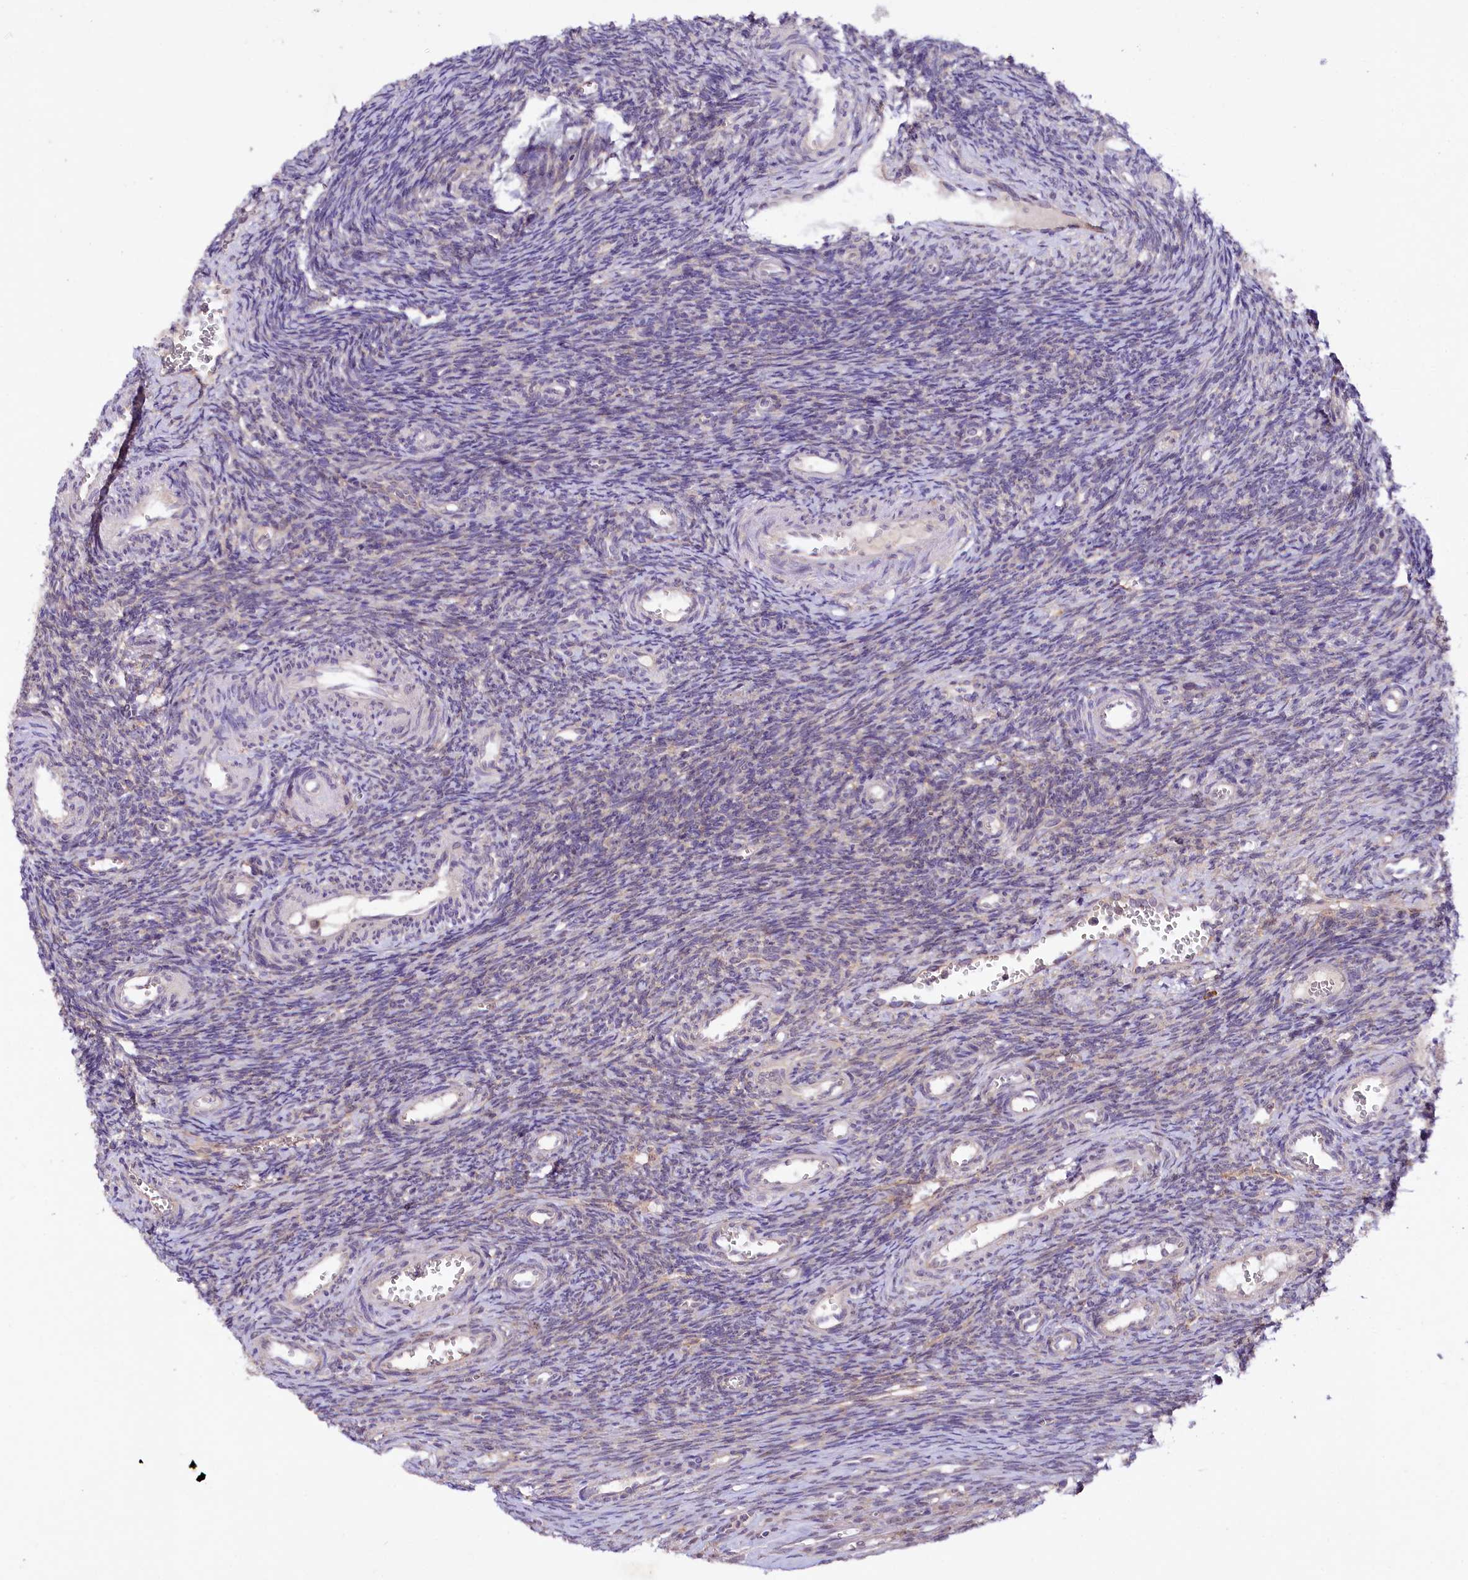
{"staining": {"intensity": "negative", "quantity": "none", "location": "none"}, "tissue": "ovary", "cell_type": "Ovarian stroma cells", "image_type": "normal", "snomed": [{"axis": "morphology", "description": "Normal tissue, NOS"}, {"axis": "topography", "description": "Ovary"}], "caption": "Immunohistochemistry of unremarkable human ovary shows no staining in ovarian stroma cells. Brightfield microscopy of IHC stained with DAB (brown) and hematoxylin (blue), captured at high magnification.", "gene": "PHLDB1", "patient": {"sex": "female", "age": 39}}